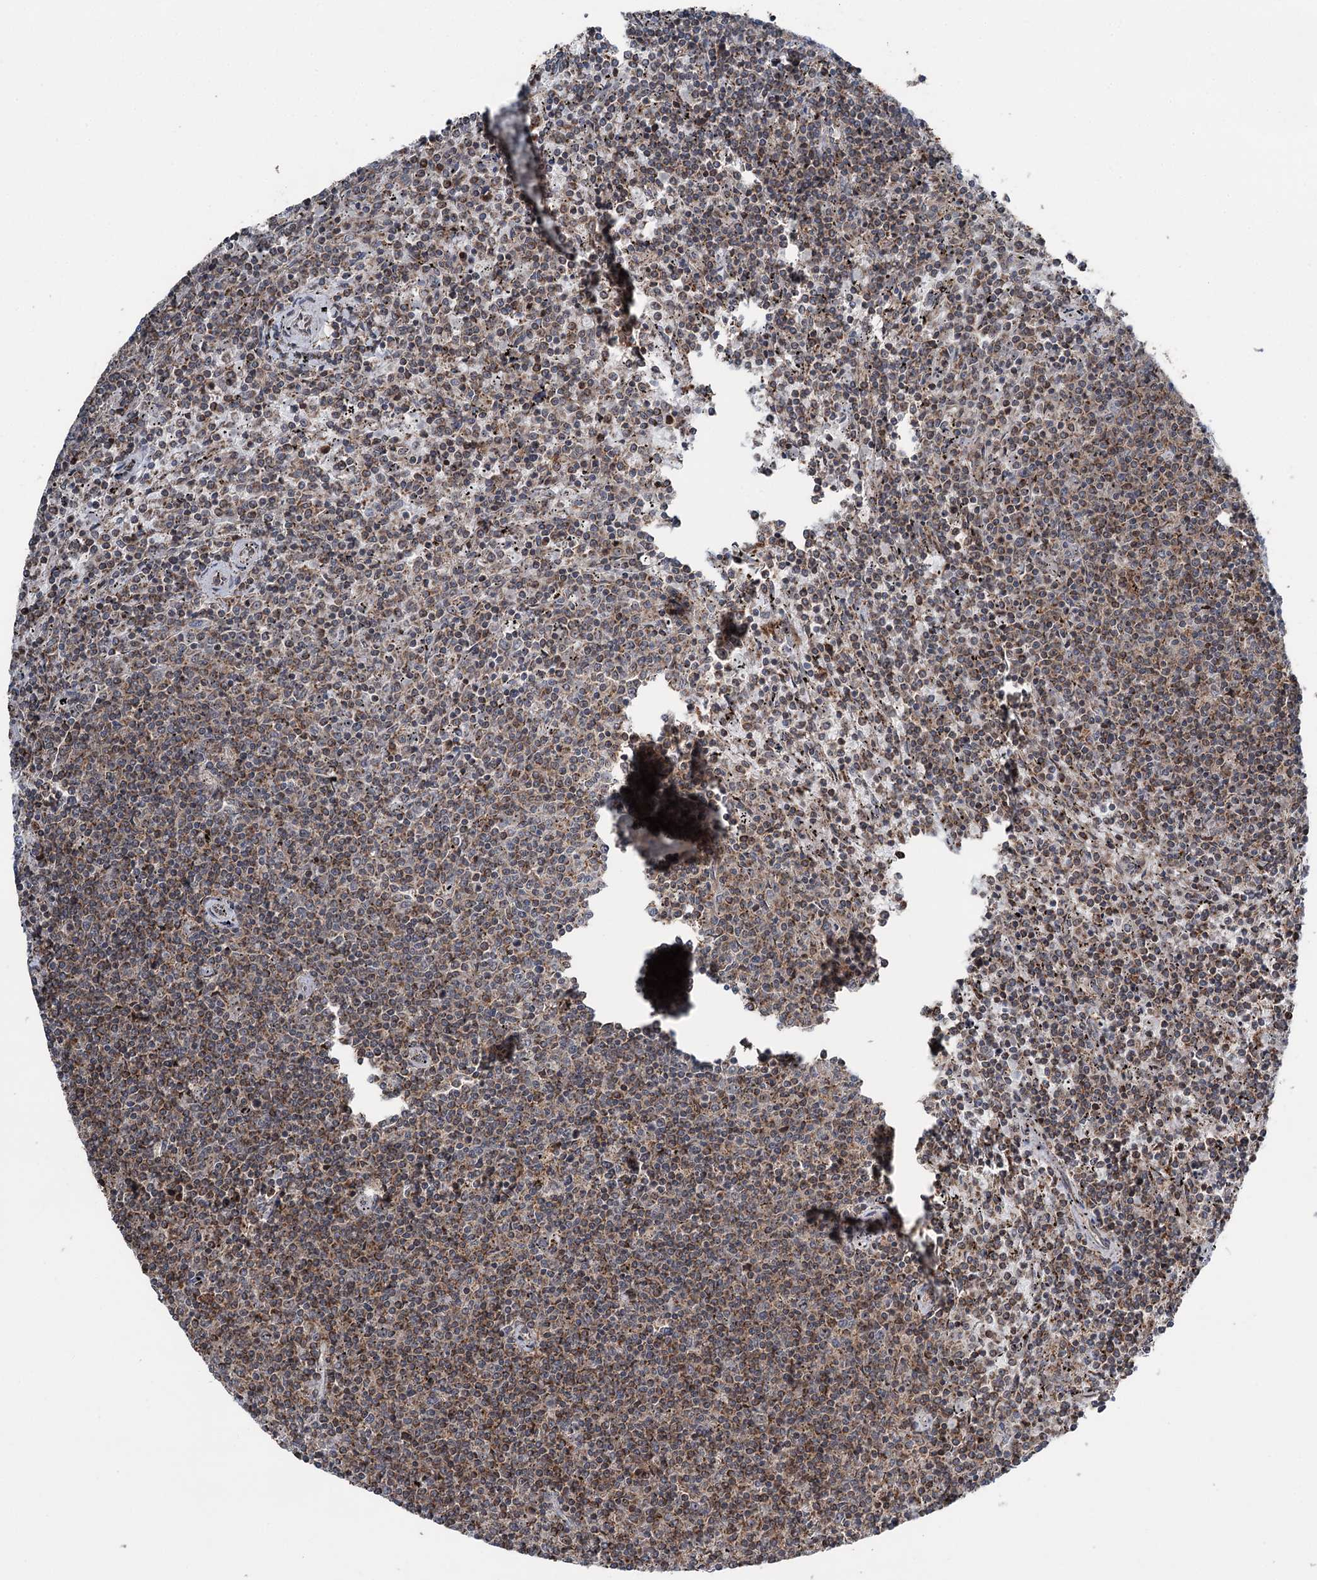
{"staining": {"intensity": "weak", "quantity": ">75%", "location": "cytoplasmic/membranous"}, "tissue": "lymphoma", "cell_type": "Tumor cells", "image_type": "cancer", "snomed": [{"axis": "morphology", "description": "Malignant lymphoma, non-Hodgkin's type, Low grade"}, {"axis": "topography", "description": "Spleen"}], "caption": "Weak cytoplasmic/membranous expression for a protein is identified in about >75% of tumor cells of malignant lymphoma, non-Hodgkin's type (low-grade) using IHC.", "gene": "STEEP1", "patient": {"sex": "female", "age": 50}}